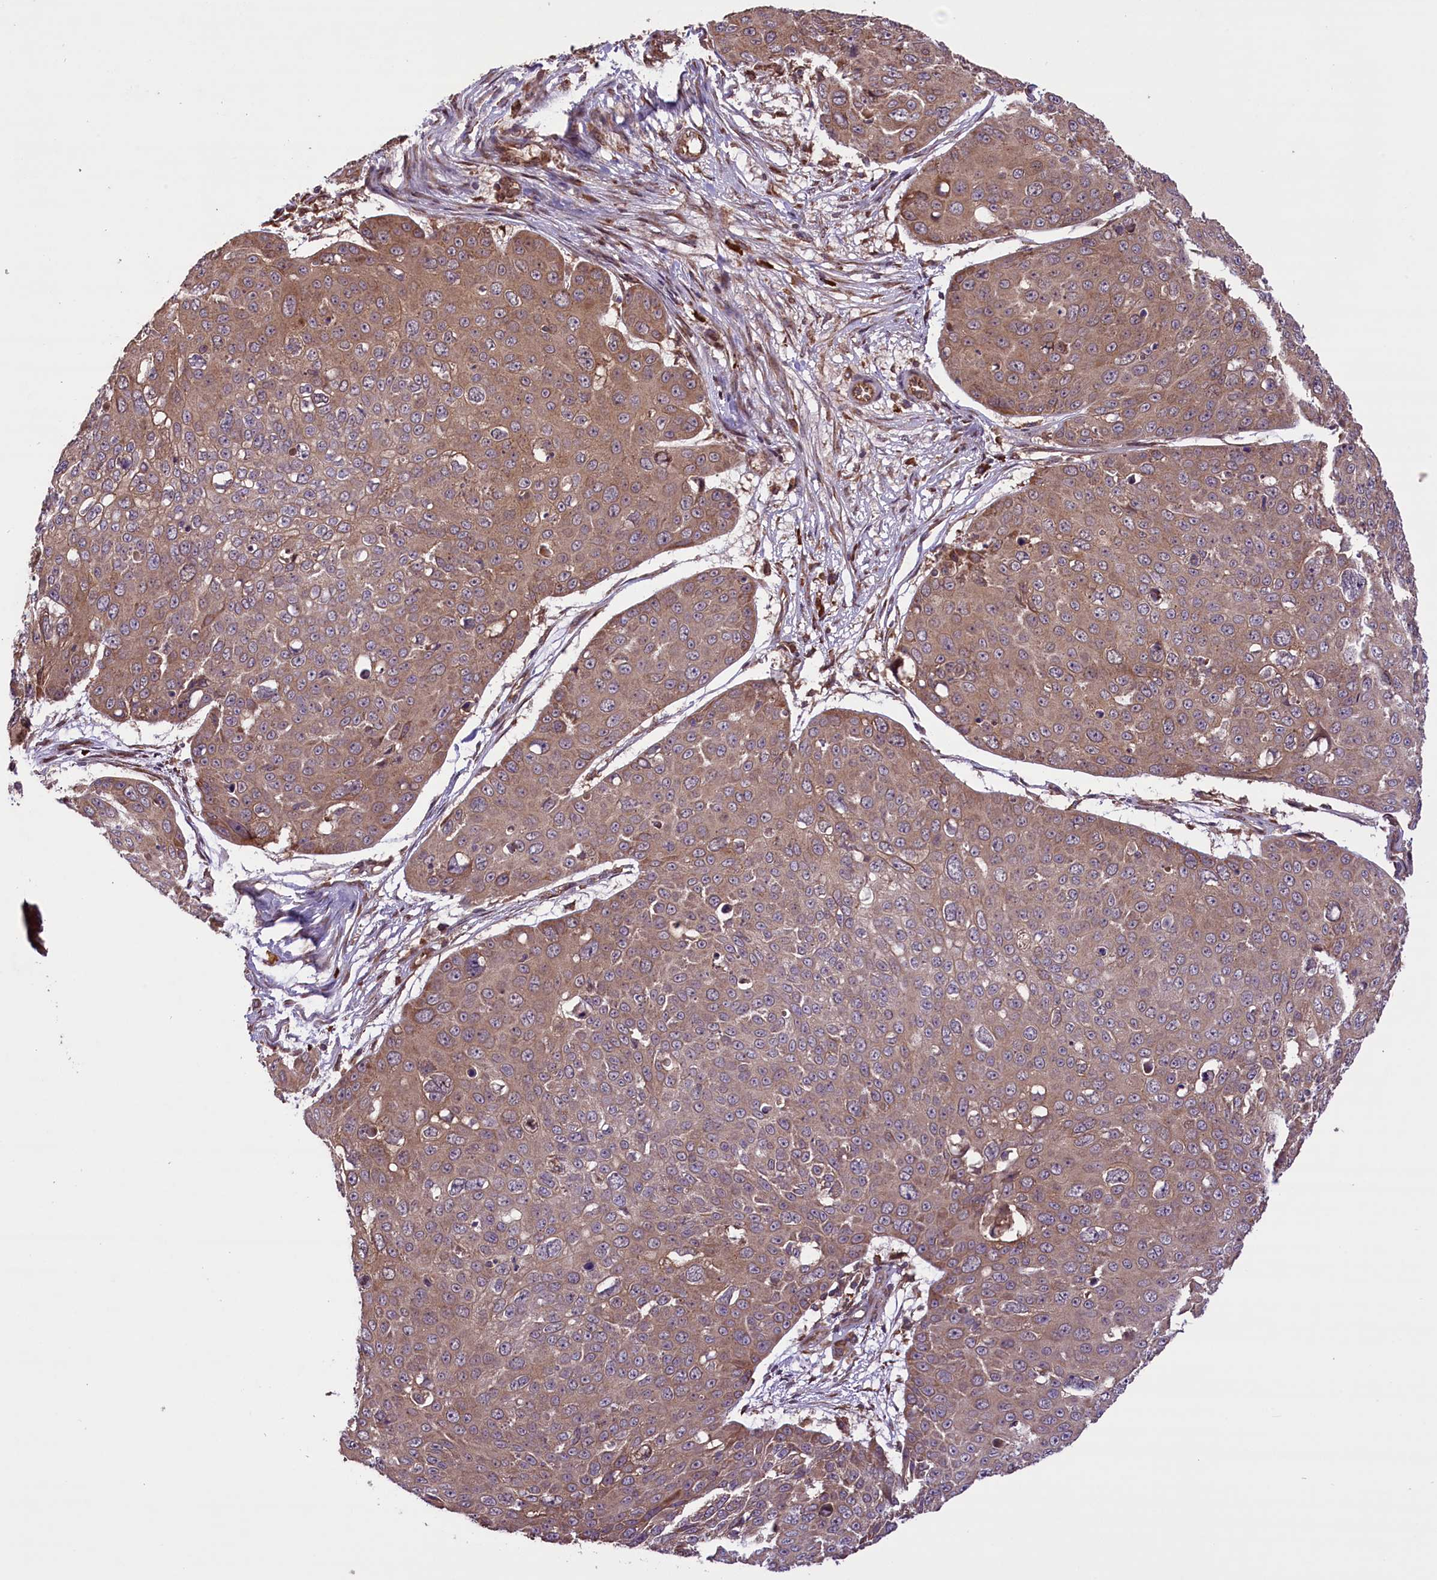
{"staining": {"intensity": "moderate", "quantity": ">75%", "location": "cytoplasmic/membranous"}, "tissue": "skin cancer", "cell_type": "Tumor cells", "image_type": "cancer", "snomed": [{"axis": "morphology", "description": "Squamous cell carcinoma, NOS"}, {"axis": "topography", "description": "Skin"}], "caption": "Immunohistochemical staining of skin squamous cell carcinoma reveals moderate cytoplasmic/membranous protein staining in approximately >75% of tumor cells.", "gene": "HDAC5", "patient": {"sex": "male", "age": 71}}